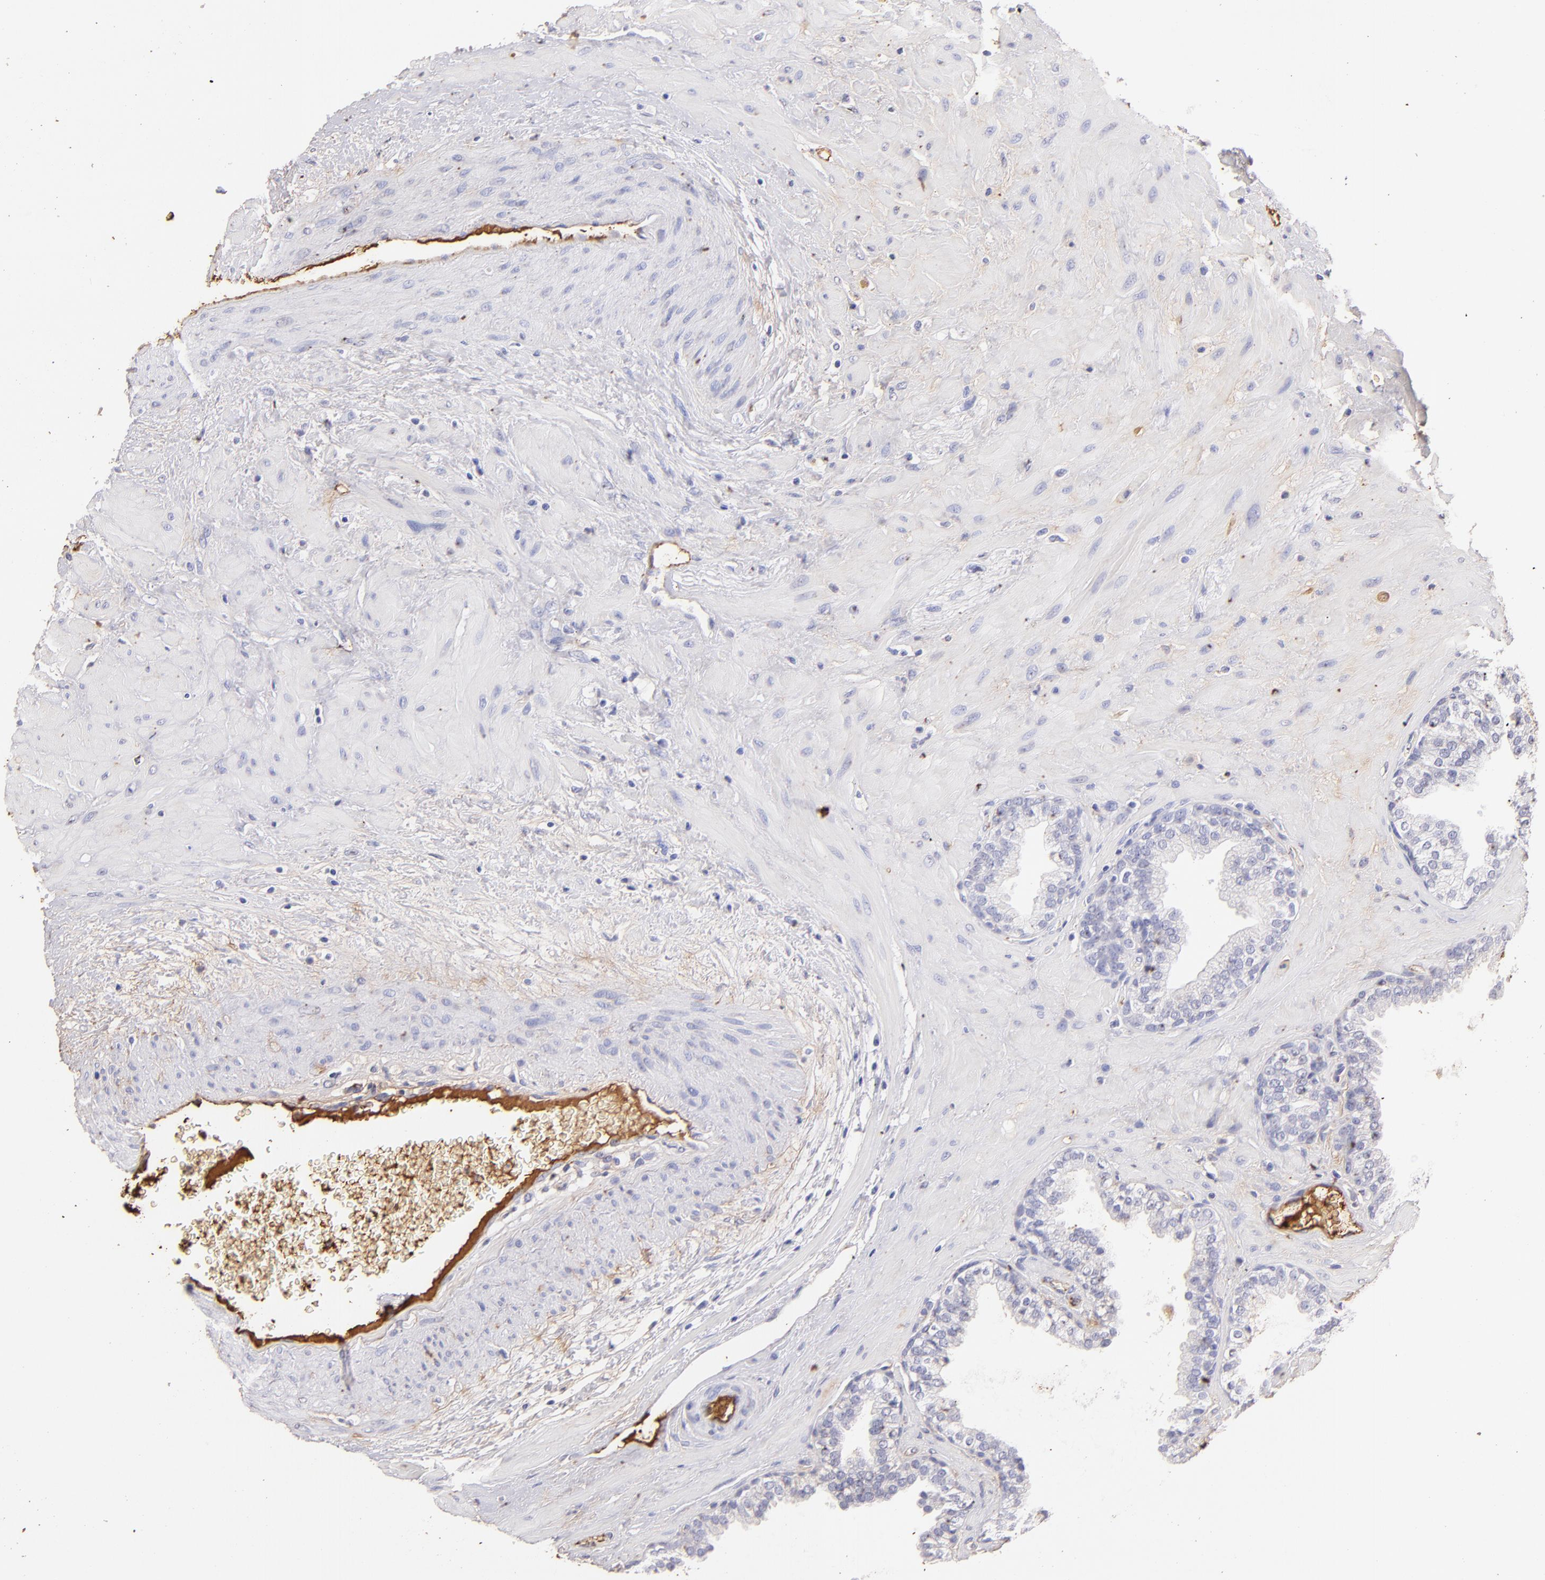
{"staining": {"intensity": "moderate", "quantity": "<25%", "location": "cytoplasmic/membranous"}, "tissue": "prostate", "cell_type": "Glandular cells", "image_type": "normal", "snomed": [{"axis": "morphology", "description": "Normal tissue, NOS"}, {"axis": "topography", "description": "Prostate"}], "caption": "The histopathology image shows immunohistochemical staining of unremarkable prostate. There is moderate cytoplasmic/membranous staining is appreciated in about <25% of glandular cells. The staining was performed using DAB, with brown indicating positive protein expression. Nuclei are stained blue with hematoxylin.", "gene": "FGB", "patient": {"sex": "male", "age": 51}}